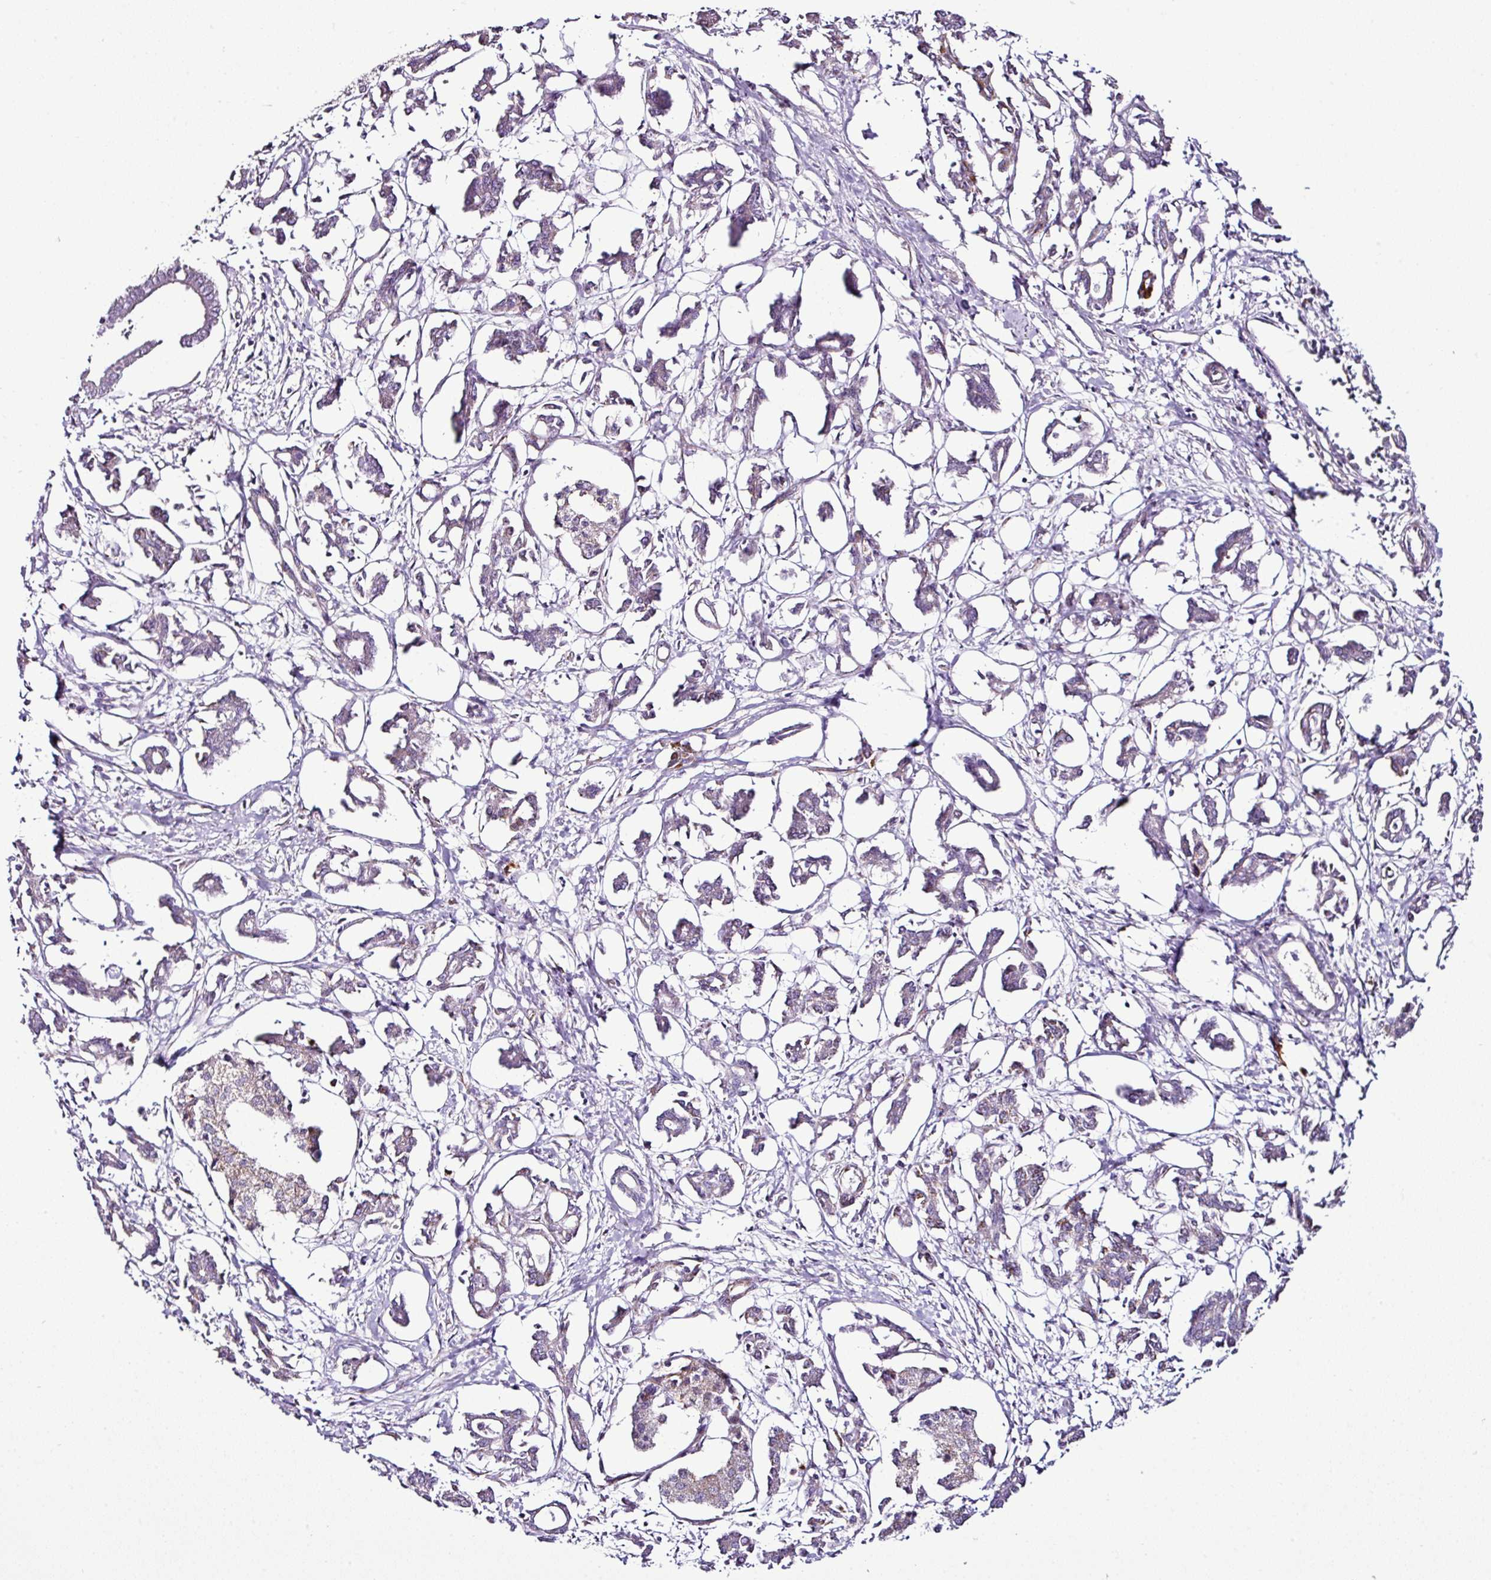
{"staining": {"intensity": "weak", "quantity": "25%-75%", "location": "cytoplasmic/membranous"}, "tissue": "pancreatic cancer", "cell_type": "Tumor cells", "image_type": "cancer", "snomed": [{"axis": "morphology", "description": "Adenocarcinoma, NOS"}, {"axis": "topography", "description": "Pancreas"}], "caption": "Pancreatic cancer (adenocarcinoma) stained with DAB (3,3'-diaminobenzidine) immunohistochemistry demonstrates low levels of weak cytoplasmic/membranous positivity in about 25%-75% of tumor cells.", "gene": "DPAGT1", "patient": {"sex": "male", "age": 61}}